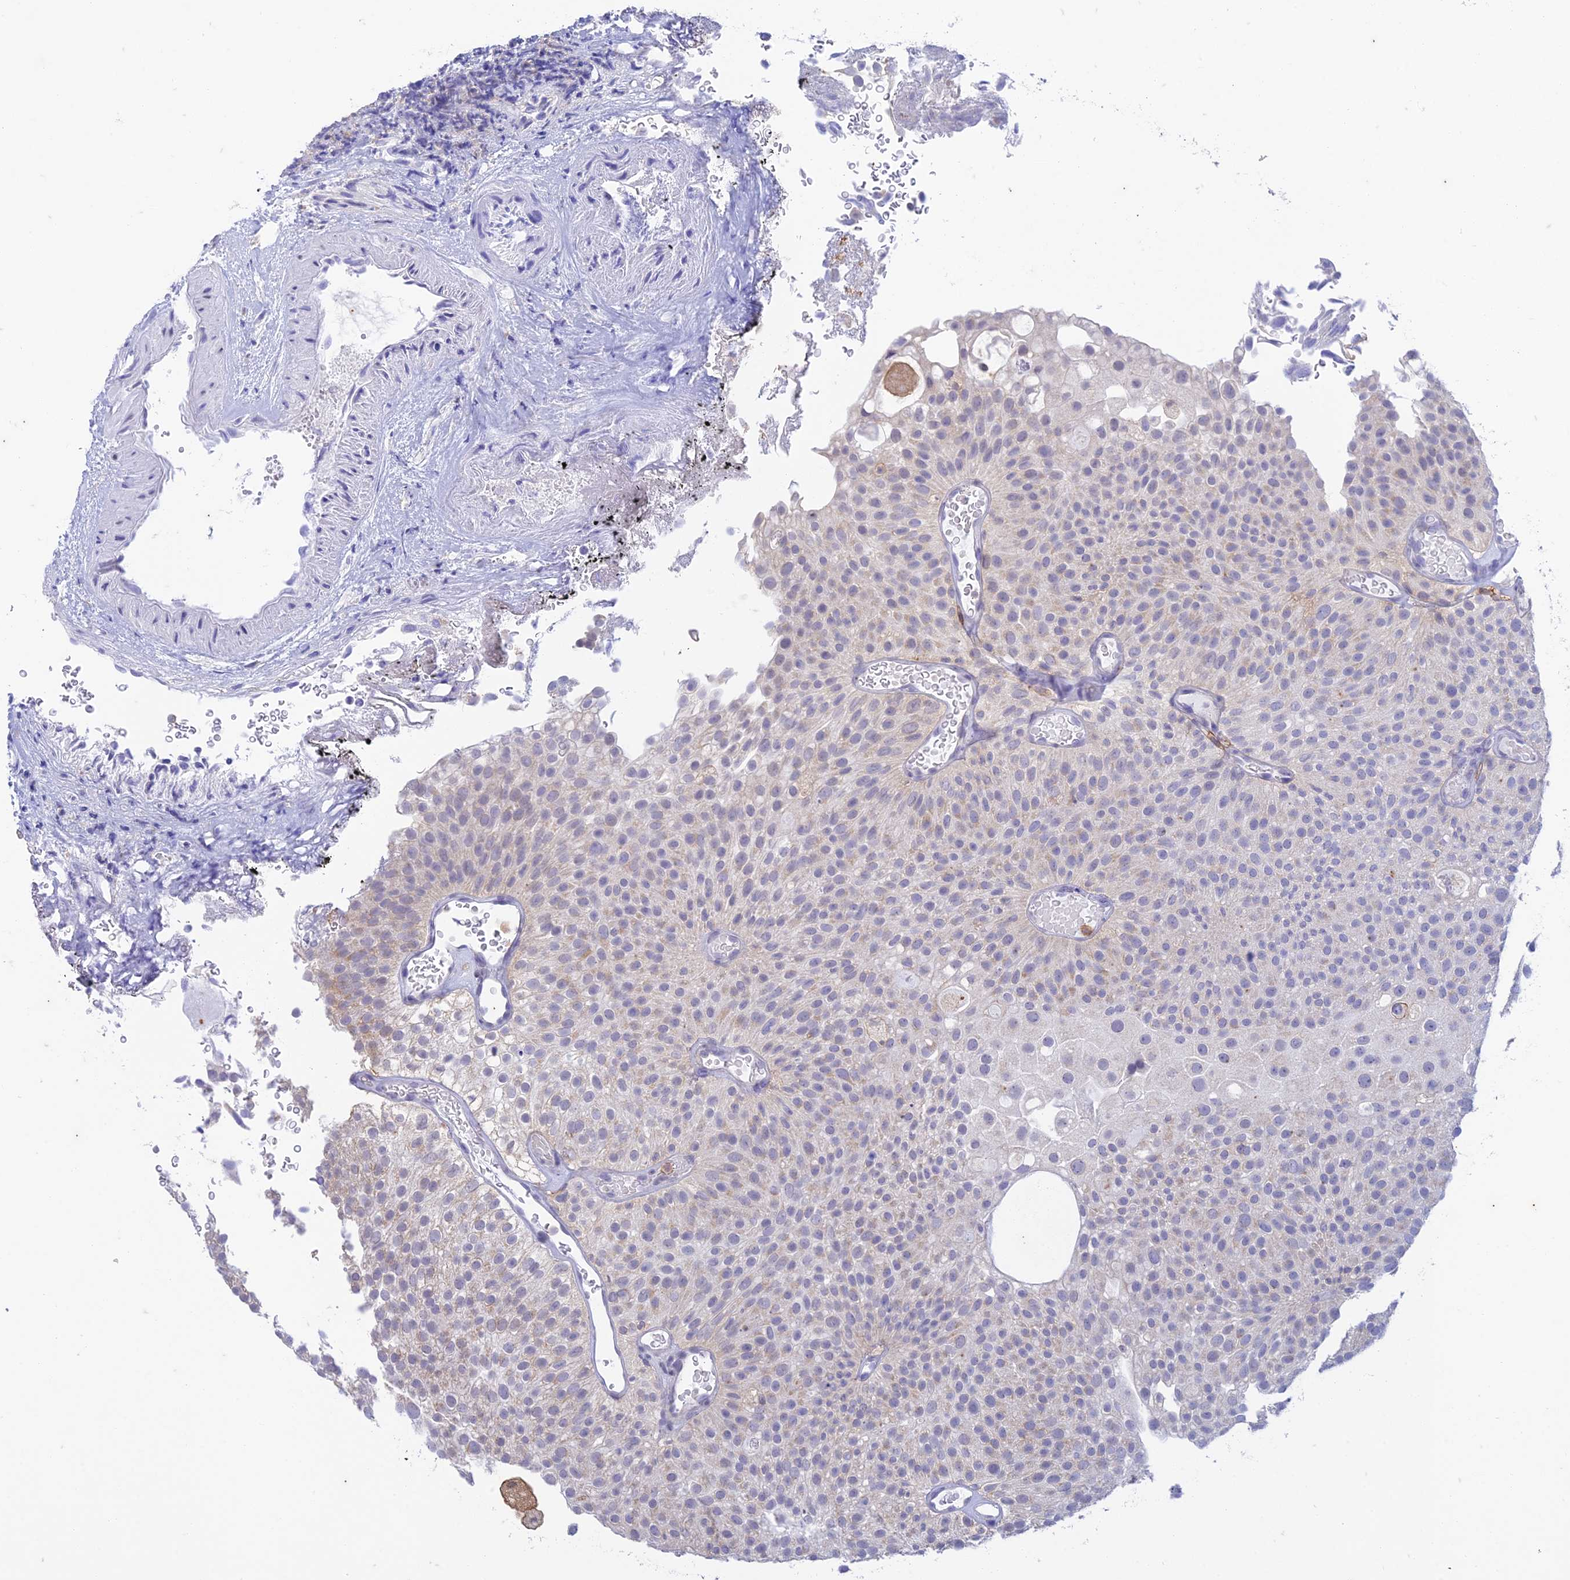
{"staining": {"intensity": "weak", "quantity": "<25%", "location": "cytoplasmic/membranous"}, "tissue": "urothelial cancer", "cell_type": "Tumor cells", "image_type": "cancer", "snomed": [{"axis": "morphology", "description": "Urothelial carcinoma, Low grade"}, {"axis": "topography", "description": "Urinary bladder"}], "caption": "IHC of urothelial cancer displays no staining in tumor cells.", "gene": "FGF7", "patient": {"sex": "male", "age": 78}}